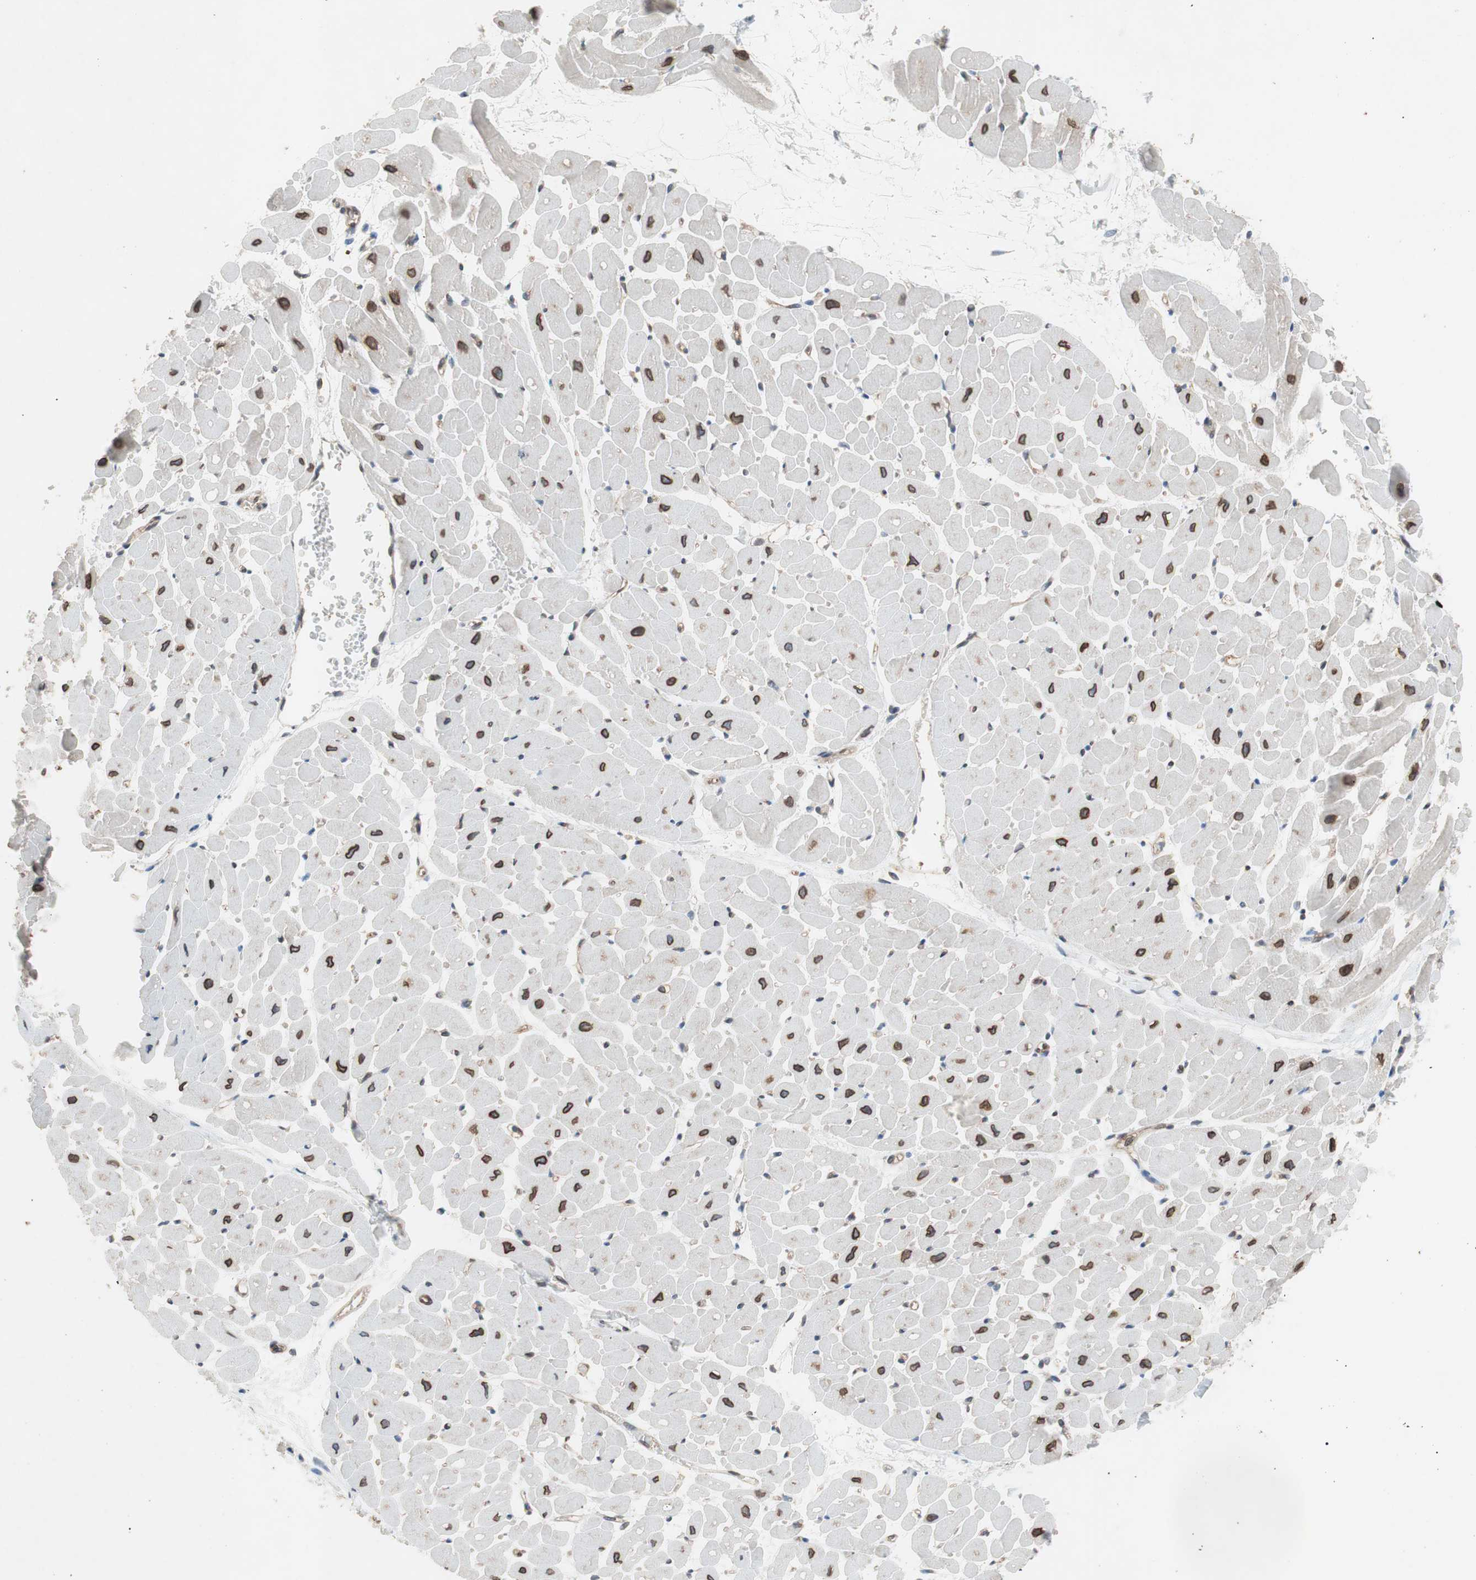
{"staining": {"intensity": "strong", "quantity": ">75%", "location": "cytoplasmic/membranous,nuclear"}, "tissue": "heart muscle", "cell_type": "Cardiomyocytes", "image_type": "normal", "snomed": [{"axis": "morphology", "description": "Normal tissue, NOS"}, {"axis": "topography", "description": "Heart"}], "caption": "An immunohistochemistry photomicrograph of normal tissue is shown. Protein staining in brown labels strong cytoplasmic/membranous,nuclear positivity in heart muscle within cardiomyocytes.", "gene": "ARNT2", "patient": {"sex": "male", "age": 45}}